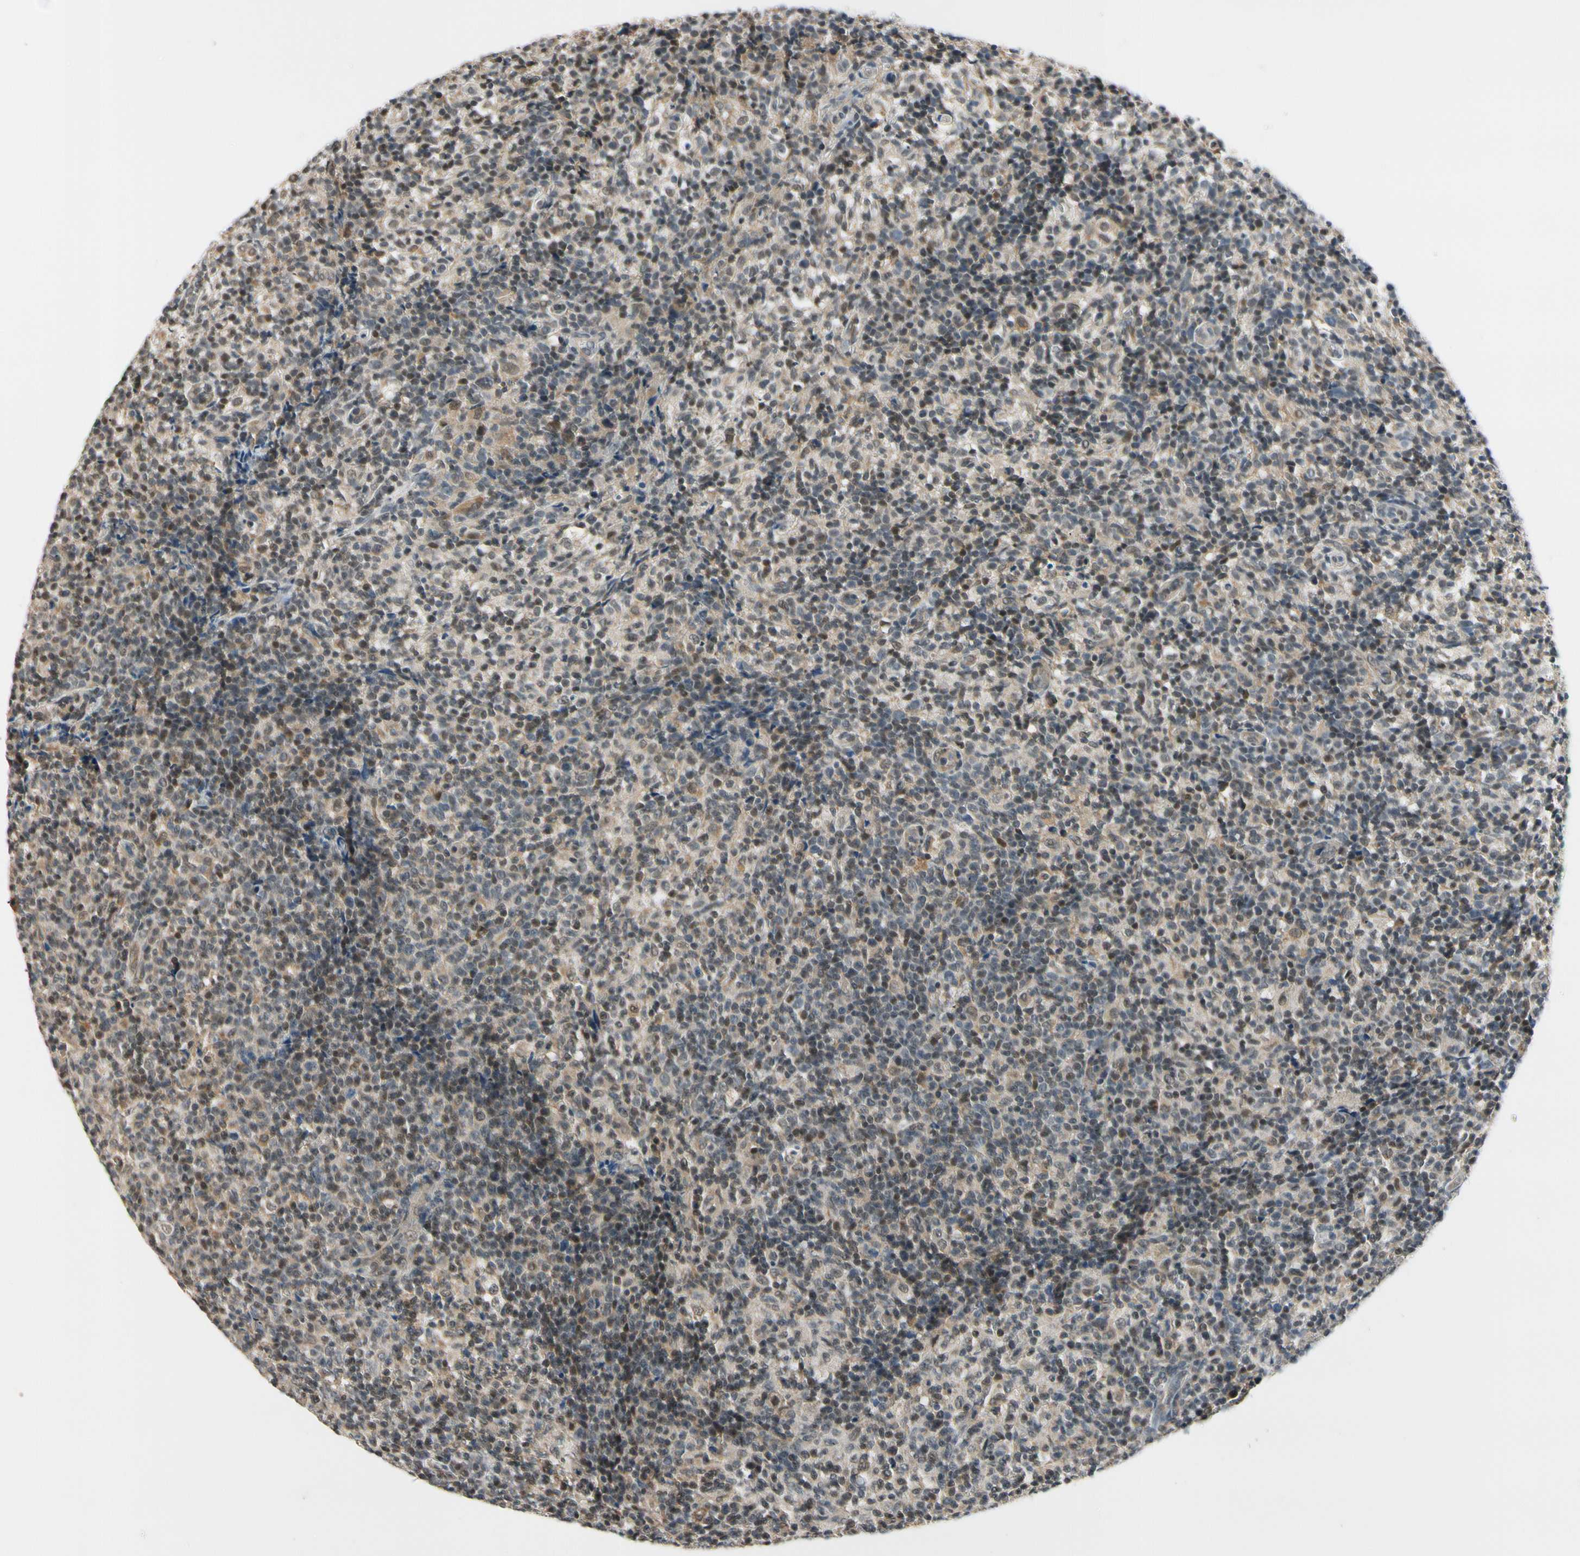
{"staining": {"intensity": "moderate", "quantity": "25%-75%", "location": "cytoplasmic/membranous,nuclear"}, "tissue": "lymph node", "cell_type": "Germinal center cells", "image_type": "normal", "snomed": [{"axis": "morphology", "description": "Normal tissue, NOS"}, {"axis": "morphology", "description": "Inflammation, NOS"}, {"axis": "topography", "description": "Lymph node"}], "caption": "Protein expression analysis of benign human lymph node reveals moderate cytoplasmic/membranous,nuclear positivity in about 25%-75% of germinal center cells. (DAB IHC, brown staining for protein, blue staining for nuclei).", "gene": "TAF12", "patient": {"sex": "male", "age": 55}}